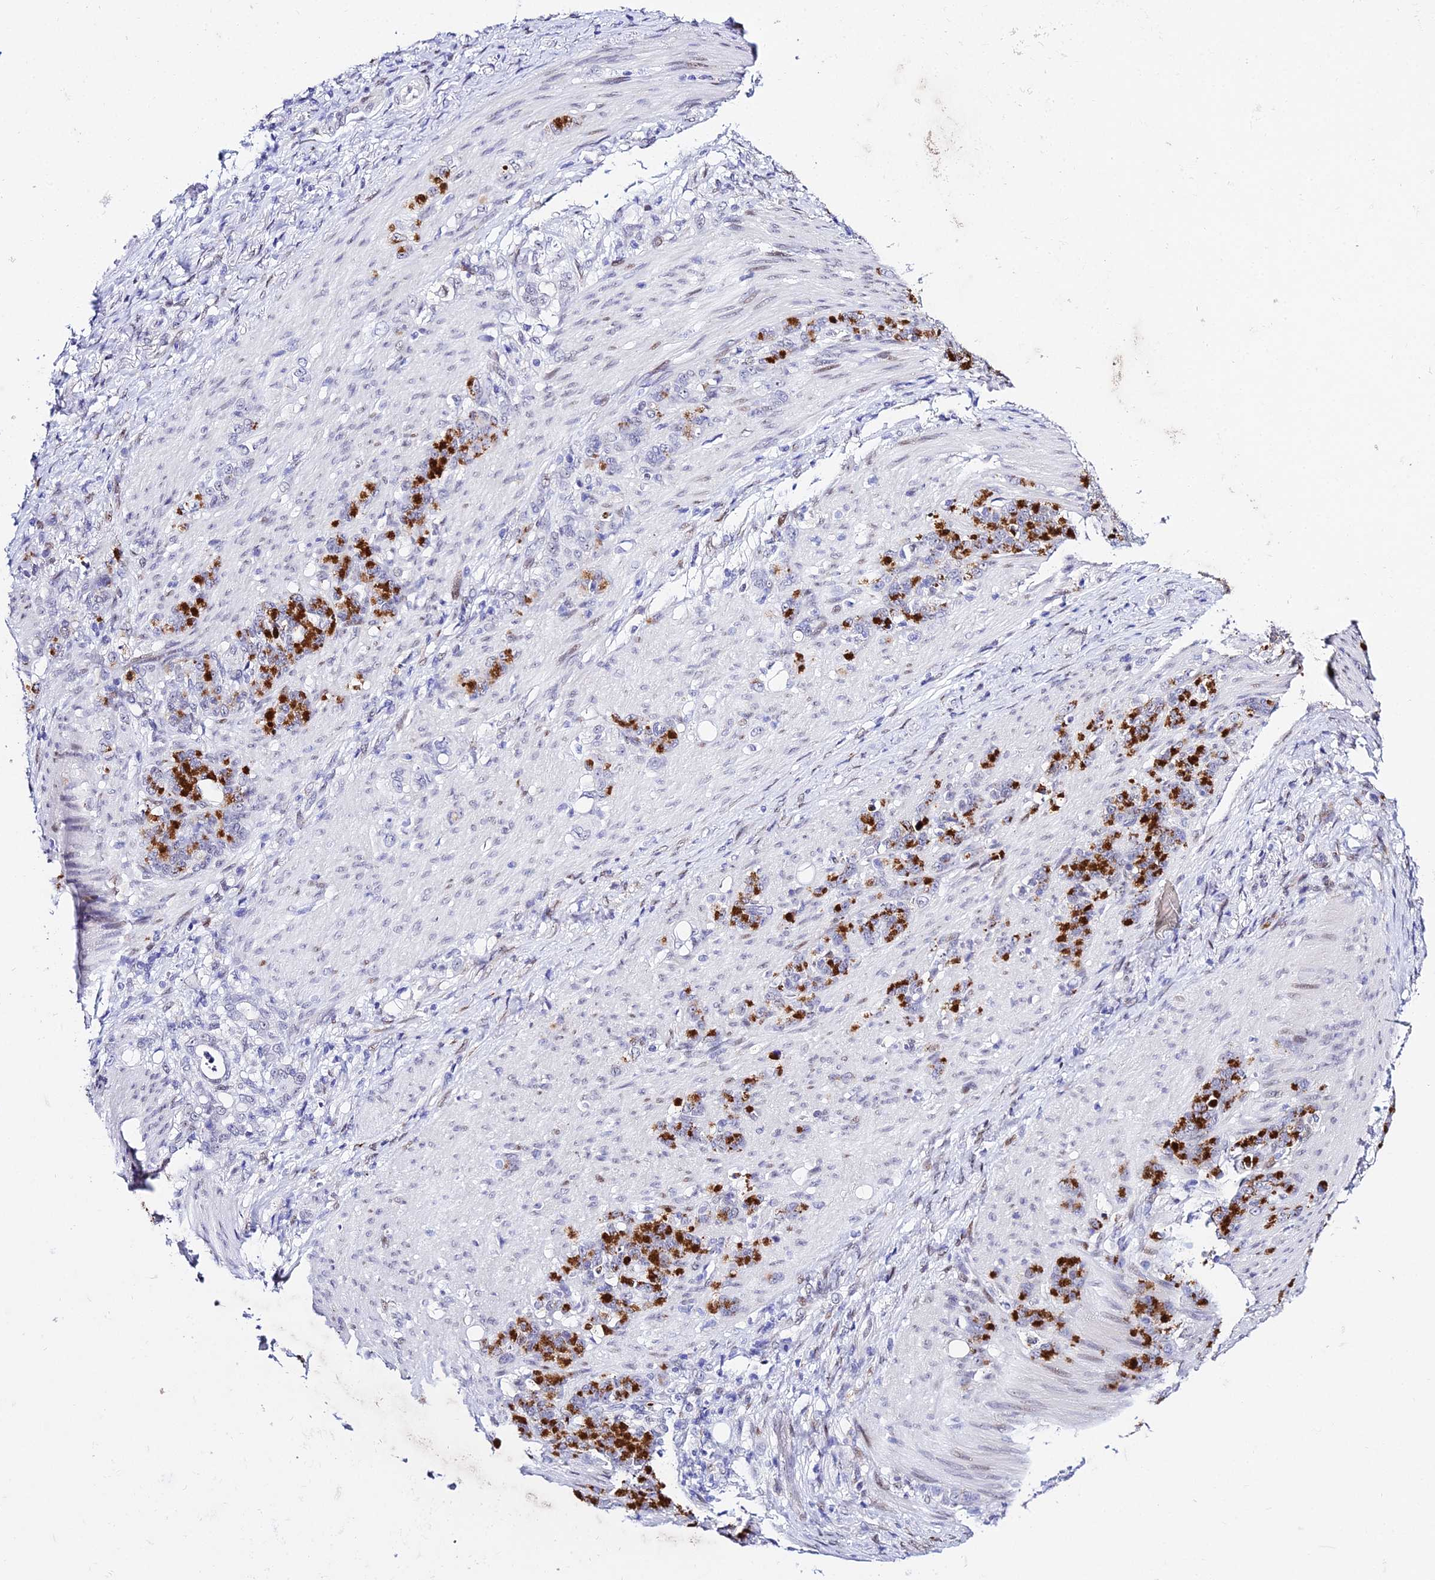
{"staining": {"intensity": "strong", "quantity": "25%-75%", "location": "cytoplasmic/membranous"}, "tissue": "stomach cancer", "cell_type": "Tumor cells", "image_type": "cancer", "snomed": [{"axis": "morphology", "description": "Adenocarcinoma, NOS"}, {"axis": "topography", "description": "Stomach"}], "caption": "IHC staining of stomach adenocarcinoma, which shows high levels of strong cytoplasmic/membranous positivity in about 25%-75% of tumor cells indicating strong cytoplasmic/membranous protein staining. The staining was performed using DAB (3,3'-diaminobenzidine) (brown) for protein detection and nuclei were counterstained in hematoxylin (blue).", "gene": "POFUT2", "patient": {"sex": "female", "age": 79}}